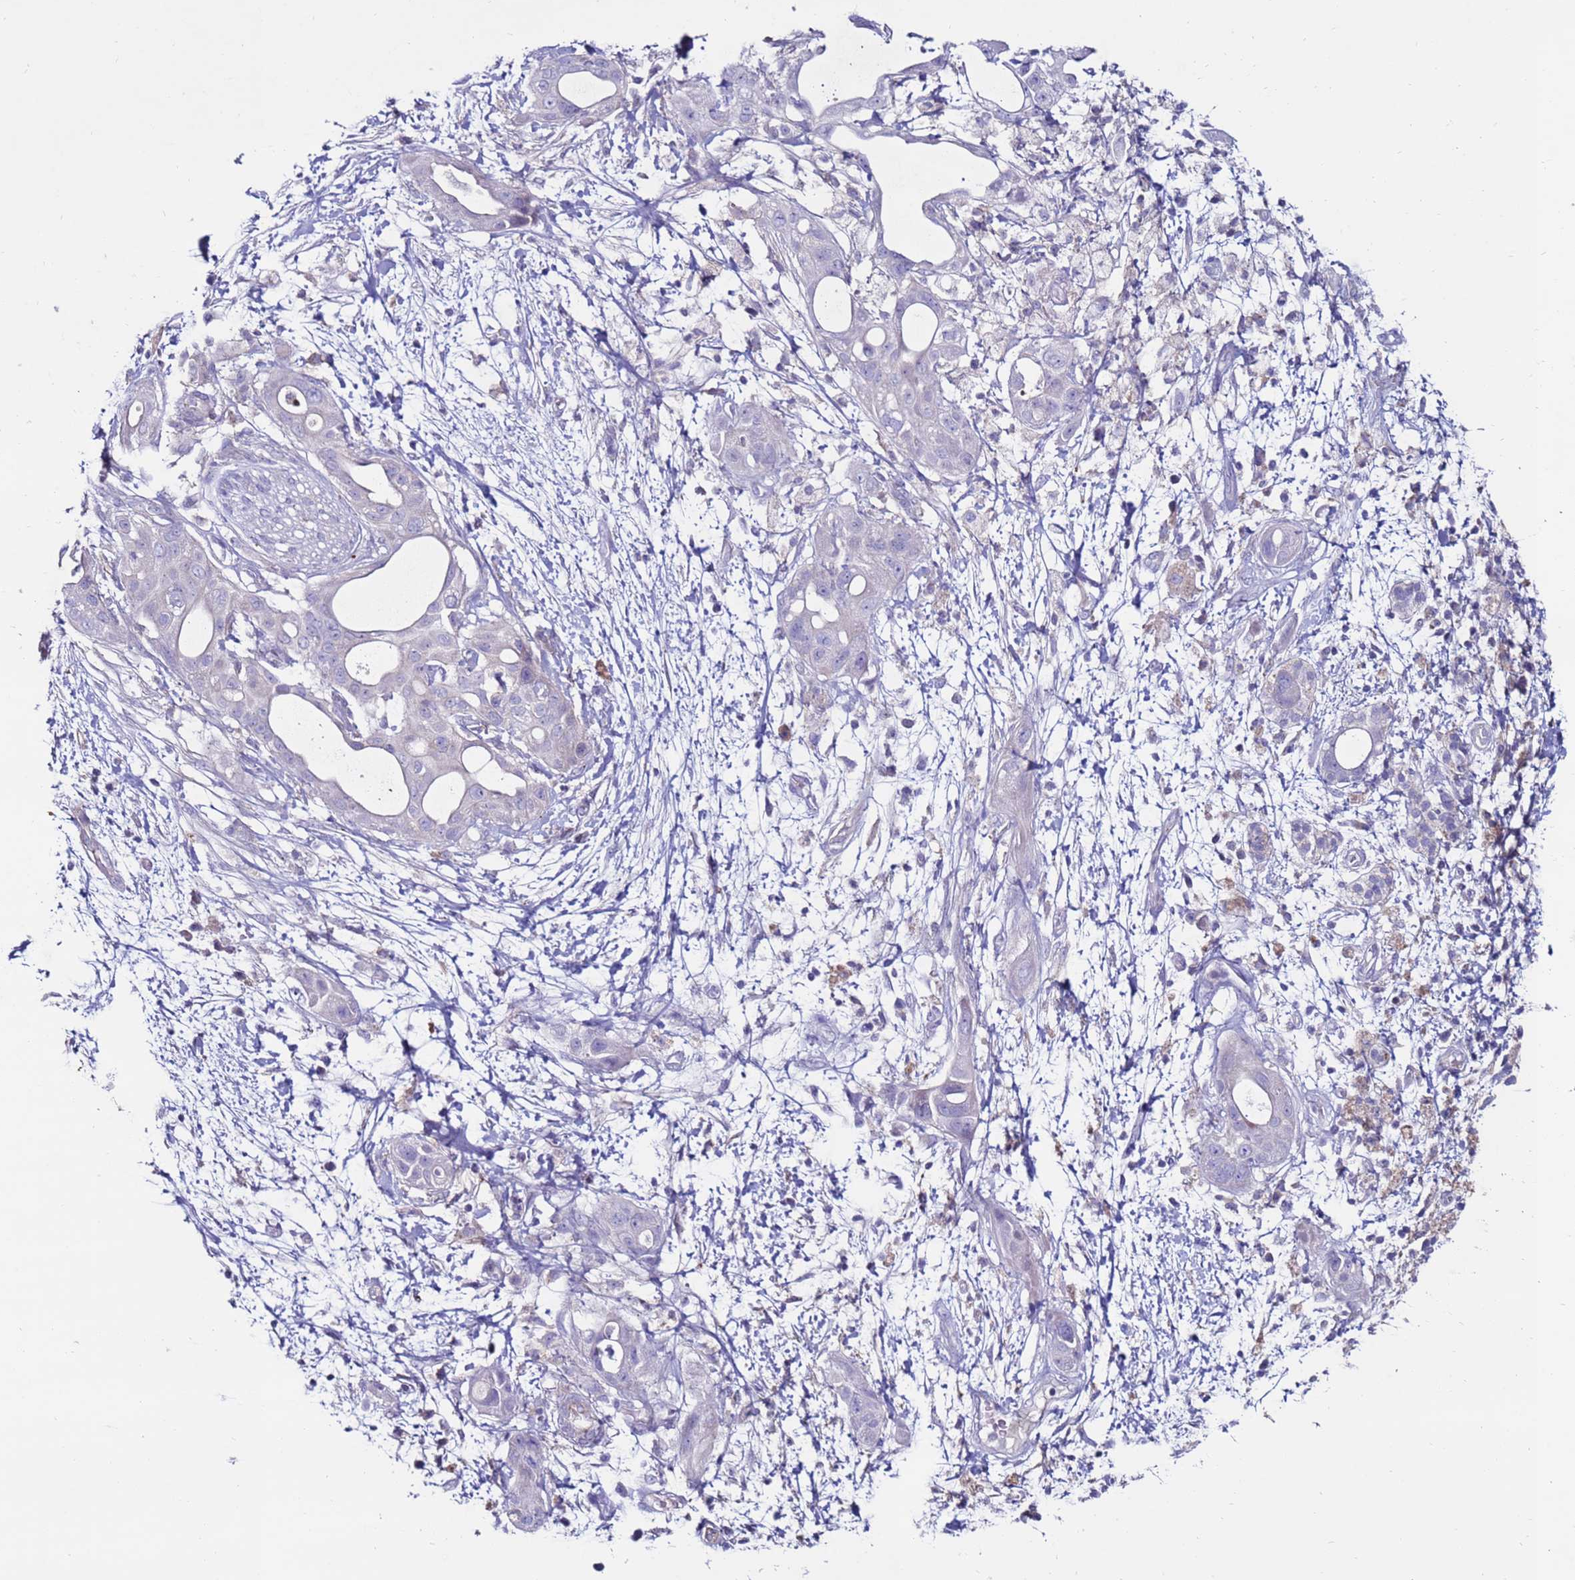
{"staining": {"intensity": "negative", "quantity": "none", "location": "none"}, "tissue": "pancreatic cancer", "cell_type": "Tumor cells", "image_type": "cancer", "snomed": [{"axis": "morphology", "description": "Adenocarcinoma, NOS"}, {"axis": "topography", "description": "Pancreas"}], "caption": "High magnification brightfield microscopy of pancreatic adenocarcinoma stained with DAB (3,3'-diaminobenzidine) (brown) and counterstained with hematoxylin (blue): tumor cells show no significant positivity.", "gene": "CLEC4M", "patient": {"sex": "male", "age": 68}}